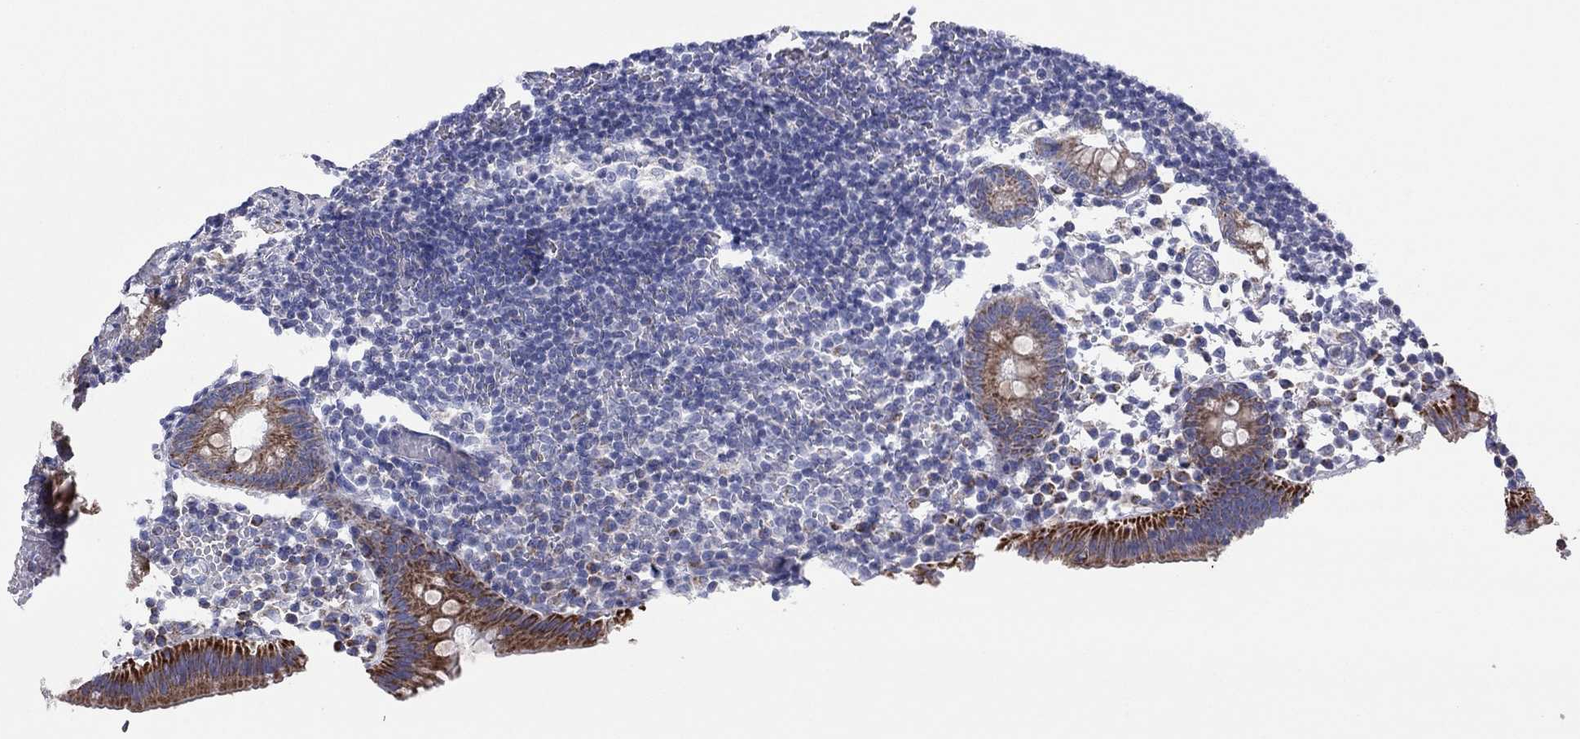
{"staining": {"intensity": "strong", "quantity": "25%-75%", "location": "cytoplasmic/membranous"}, "tissue": "appendix", "cell_type": "Glandular cells", "image_type": "normal", "snomed": [{"axis": "morphology", "description": "Normal tissue, NOS"}, {"axis": "topography", "description": "Appendix"}], "caption": "A brown stain shows strong cytoplasmic/membranous staining of a protein in glandular cells of unremarkable human appendix.", "gene": "MGST3", "patient": {"sex": "female", "age": 40}}